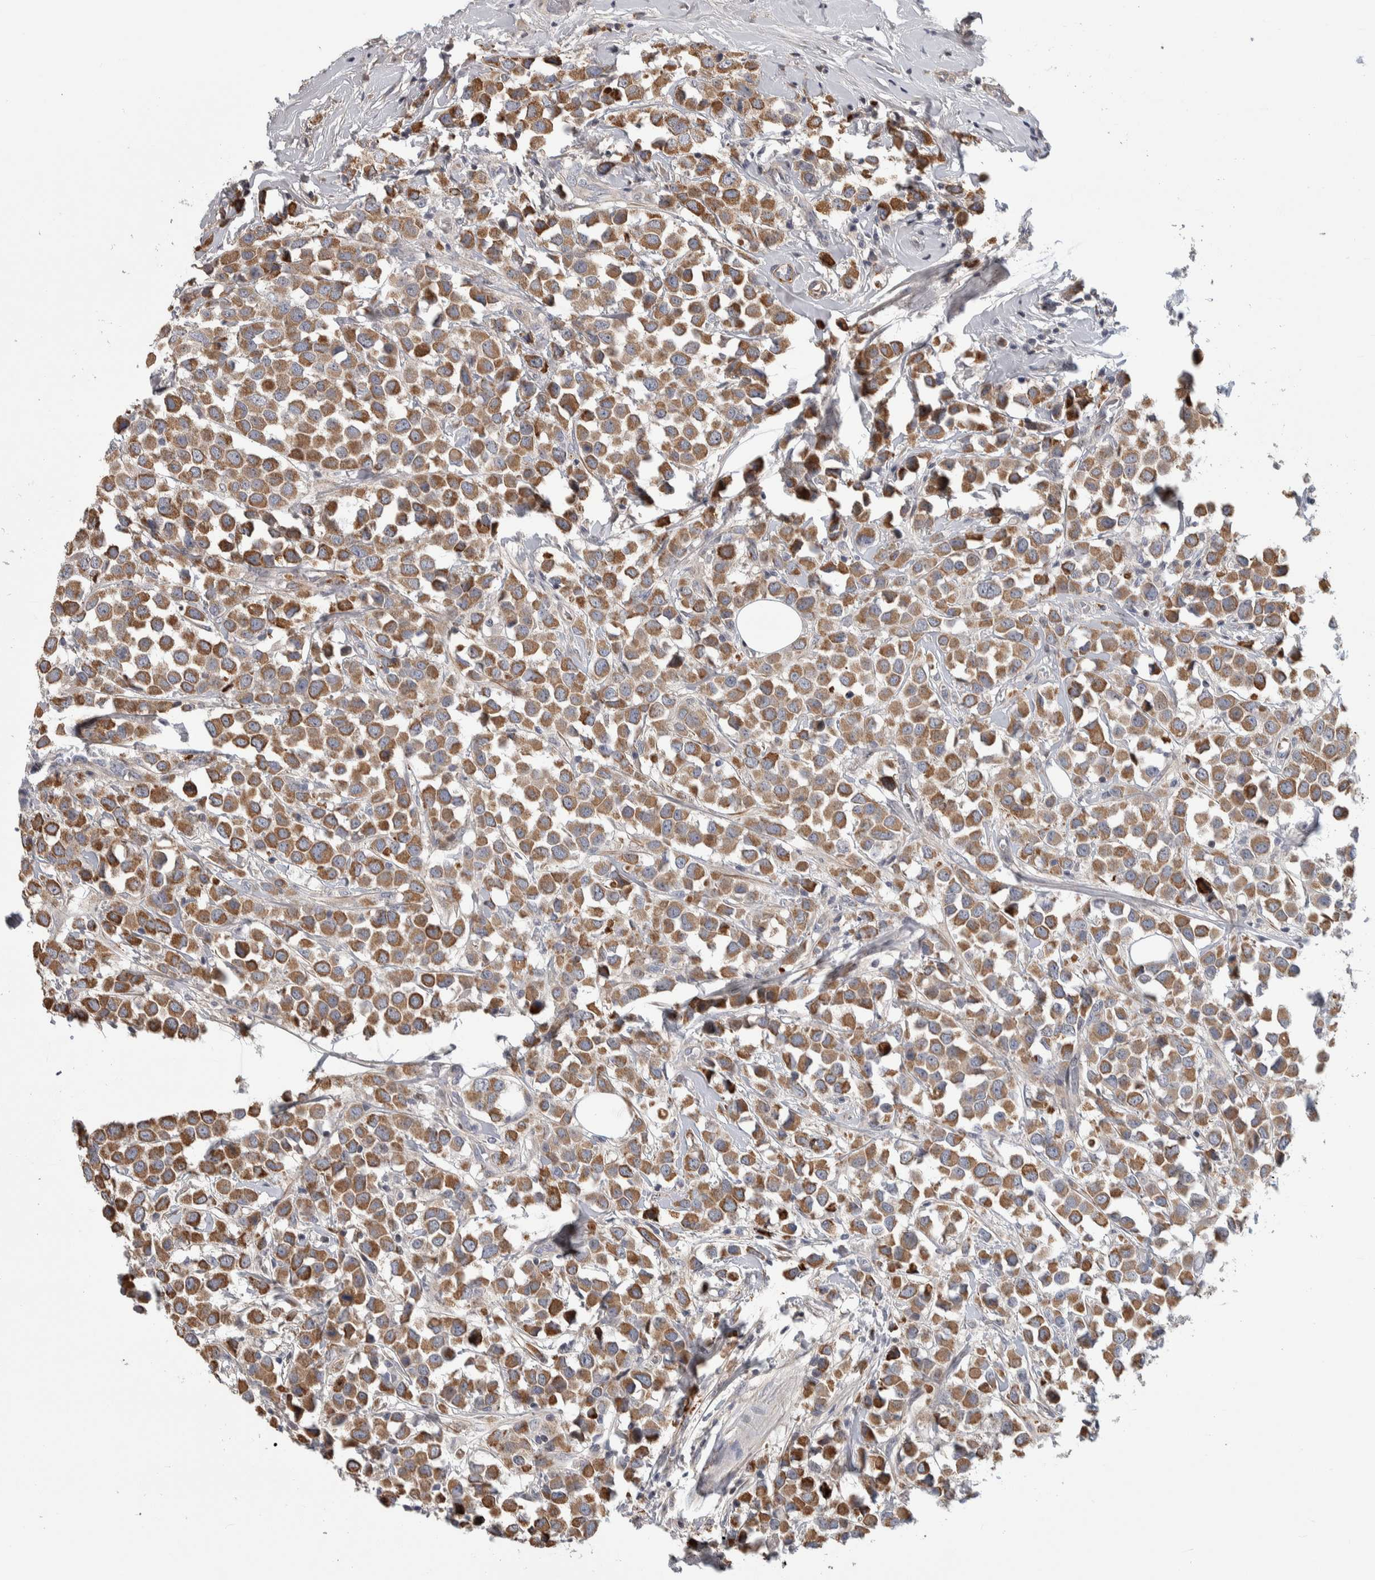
{"staining": {"intensity": "moderate", "quantity": ">75%", "location": "cytoplasmic/membranous"}, "tissue": "breast cancer", "cell_type": "Tumor cells", "image_type": "cancer", "snomed": [{"axis": "morphology", "description": "Duct carcinoma"}, {"axis": "topography", "description": "Breast"}], "caption": "Moderate cytoplasmic/membranous staining is identified in approximately >75% of tumor cells in infiltrating ductal carcinoma (breast).", "gene": "PSMG3", "patient": {"sex": "female", "age": 61}}